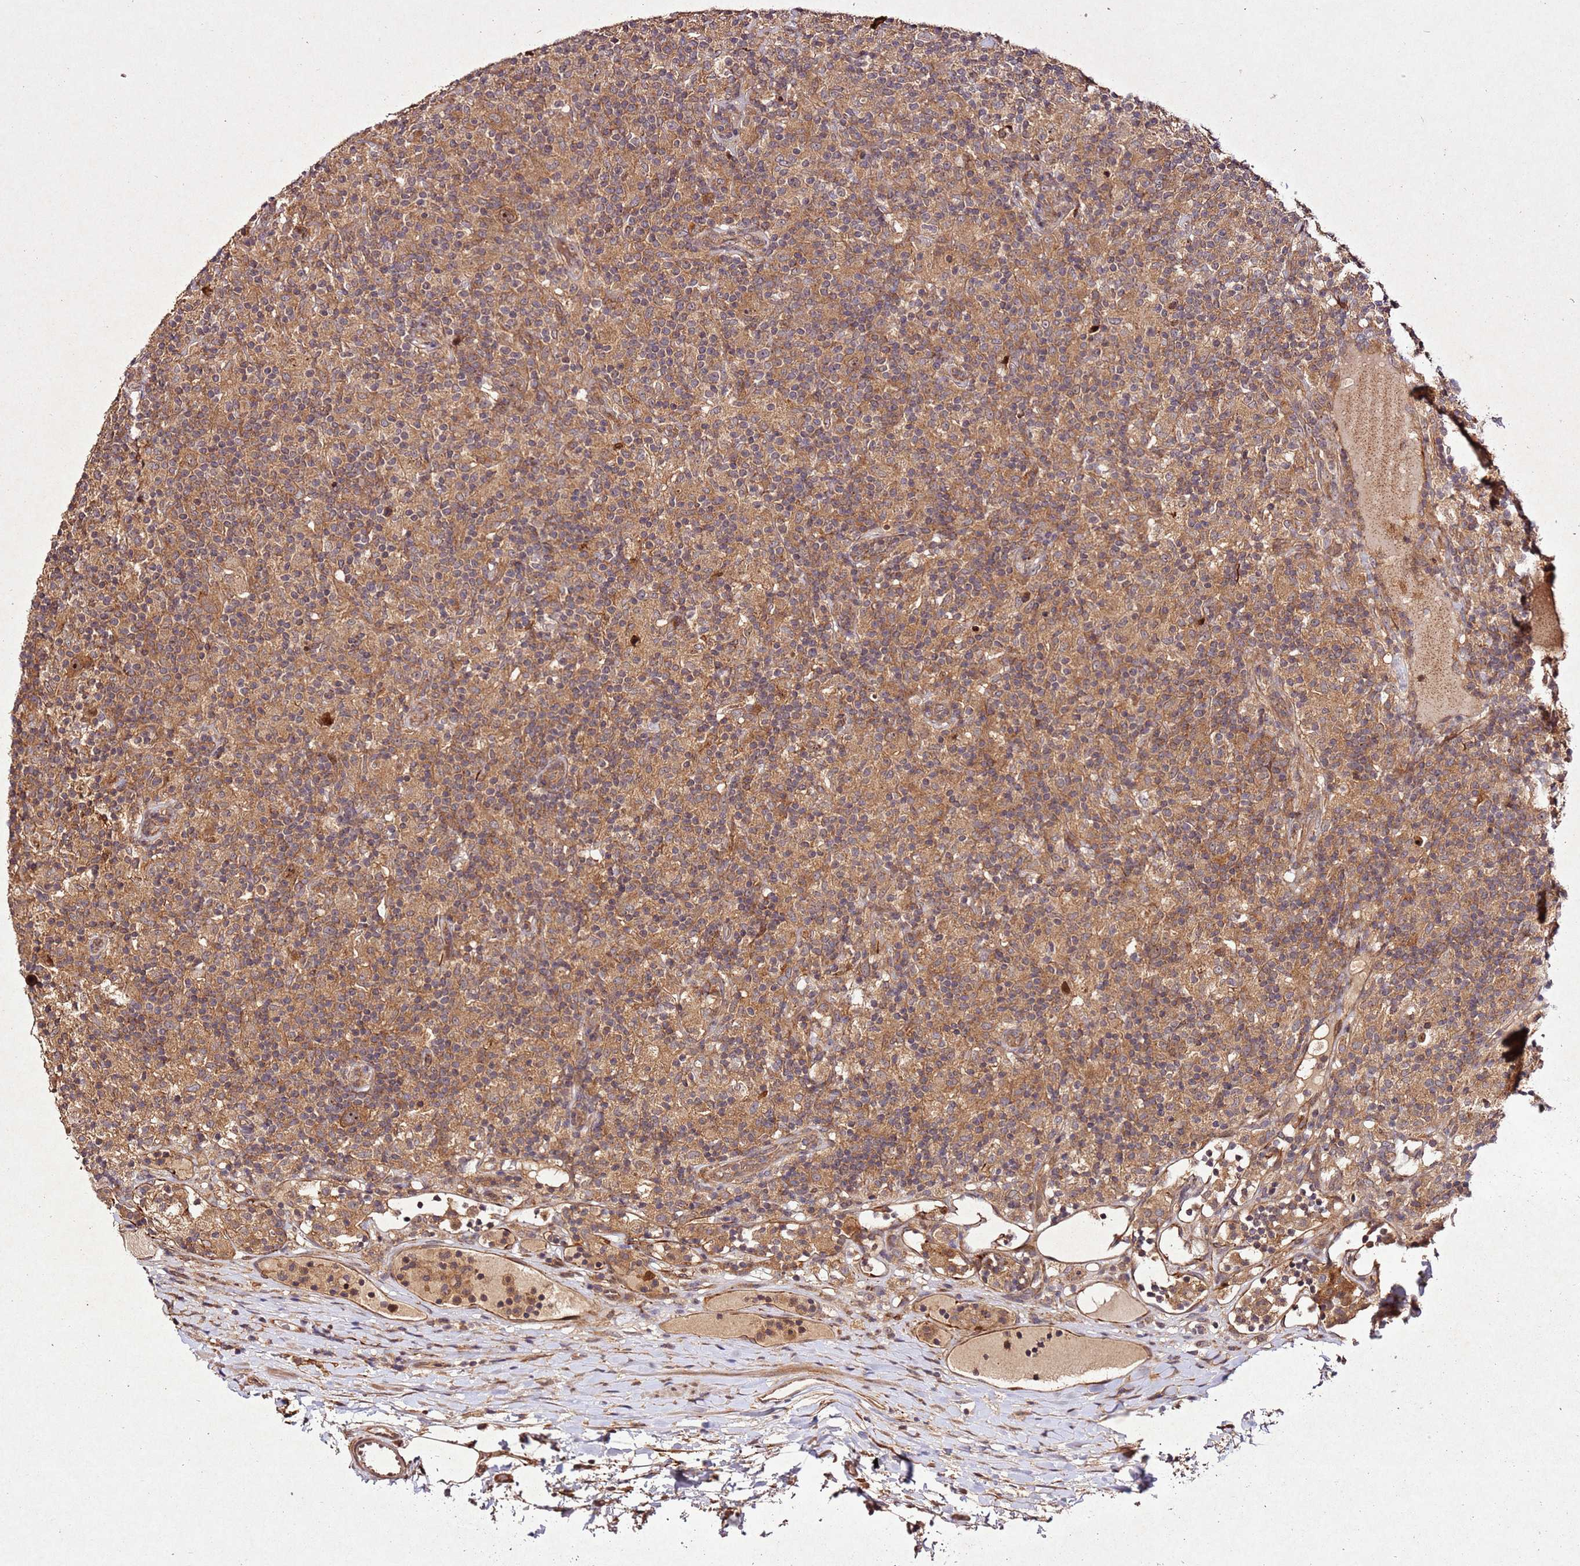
{"staining": {"intensity": "moderate", "quantity": ">75%", "location": "cytoplasmic/membranous"}, "tissue": "lymphoma", "cell_type": "Tumor cells", "image_type": "cancer", "snomed": [{"axis": "morphology", "description": "Hodgkin's disease, NOS"}, {"axis": "topography", "description": "Lymph node"}], "caption": "IHC of Hodgkin's disease displays medium levels of moderate cytoplasmic/membranous positivity in about >75% of tumor cells.", "gene": "PTMA", "patient": {"sex": "male", "age": 70}}